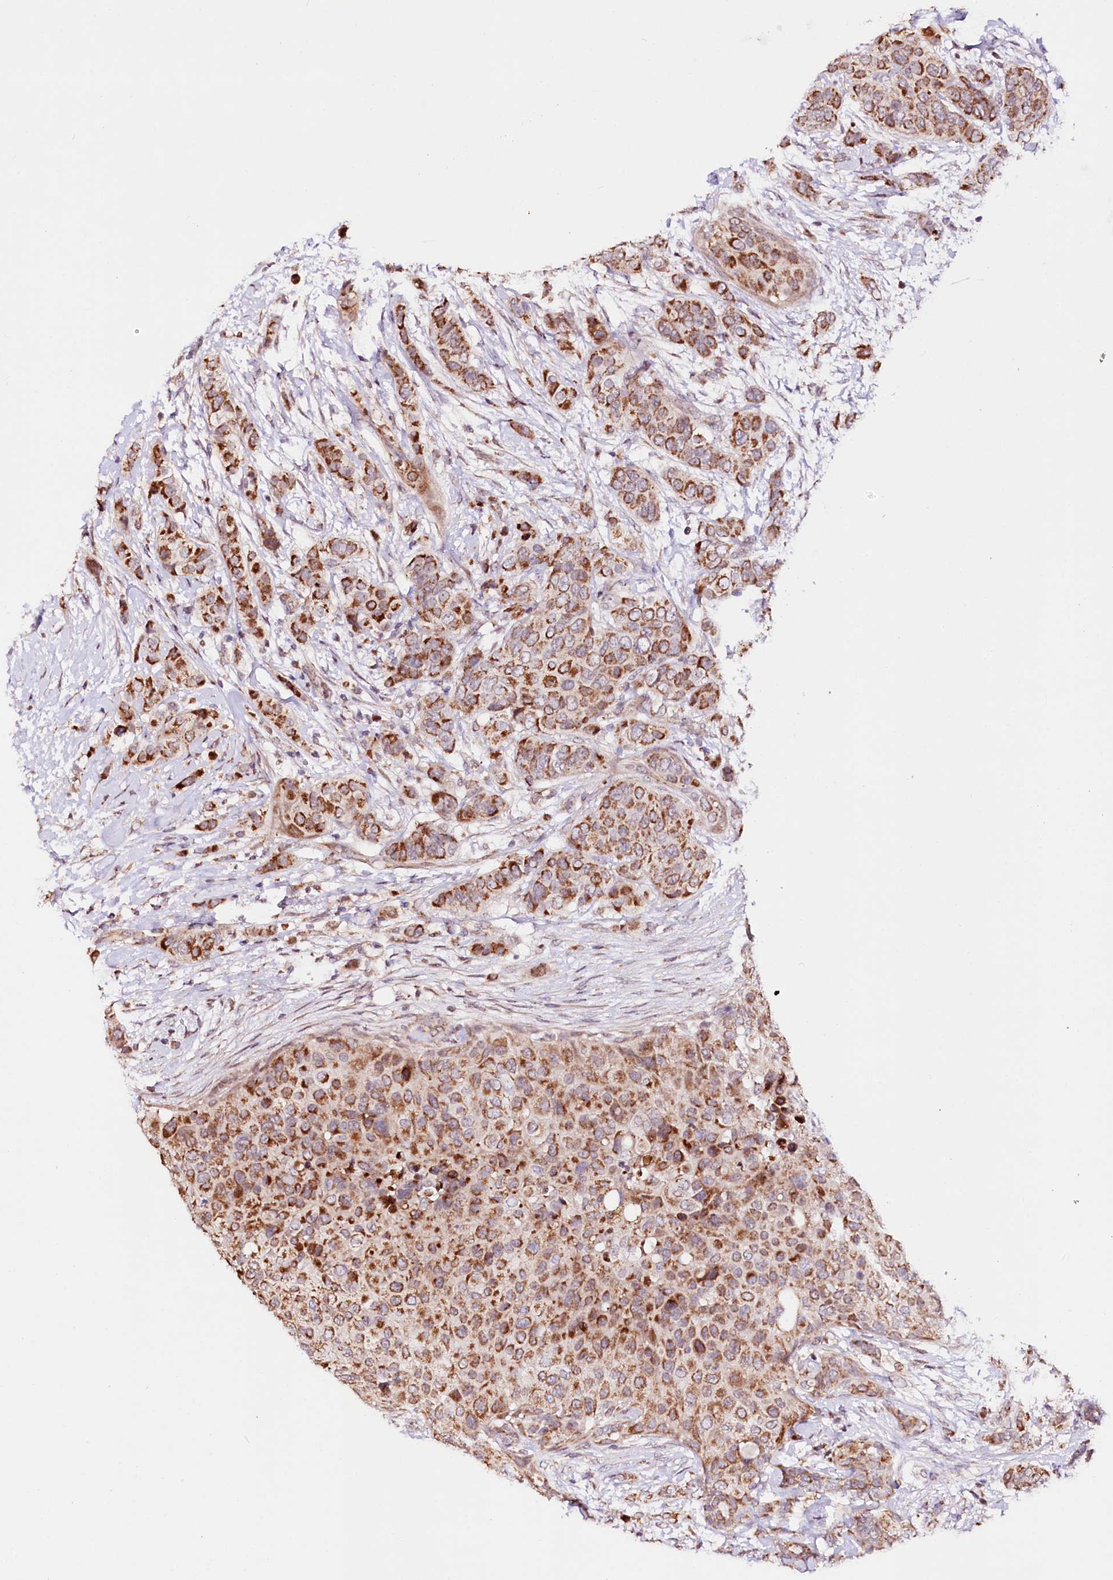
{"staining": {"intensity": "moderate", "quantity": ">75%", "location": "cytoplasmic/membranous"}, "tissue": "breast cancer", "cell_type": "Tumor cells", "image_type": "cancer", "snomed": [{"axis": "morphology", "description": "Lobular carcinoma"}, {"axis": "topography", "description": "Breast"}], "caption": "This histopathology image exhibits IHC staining of lobular carcinoma (breast), with medium moderate cytoplasmic/membranous expression in about >75% of tumor cells.", "gene": "ST7", "patient": {"sex": "female", "age": 51}}